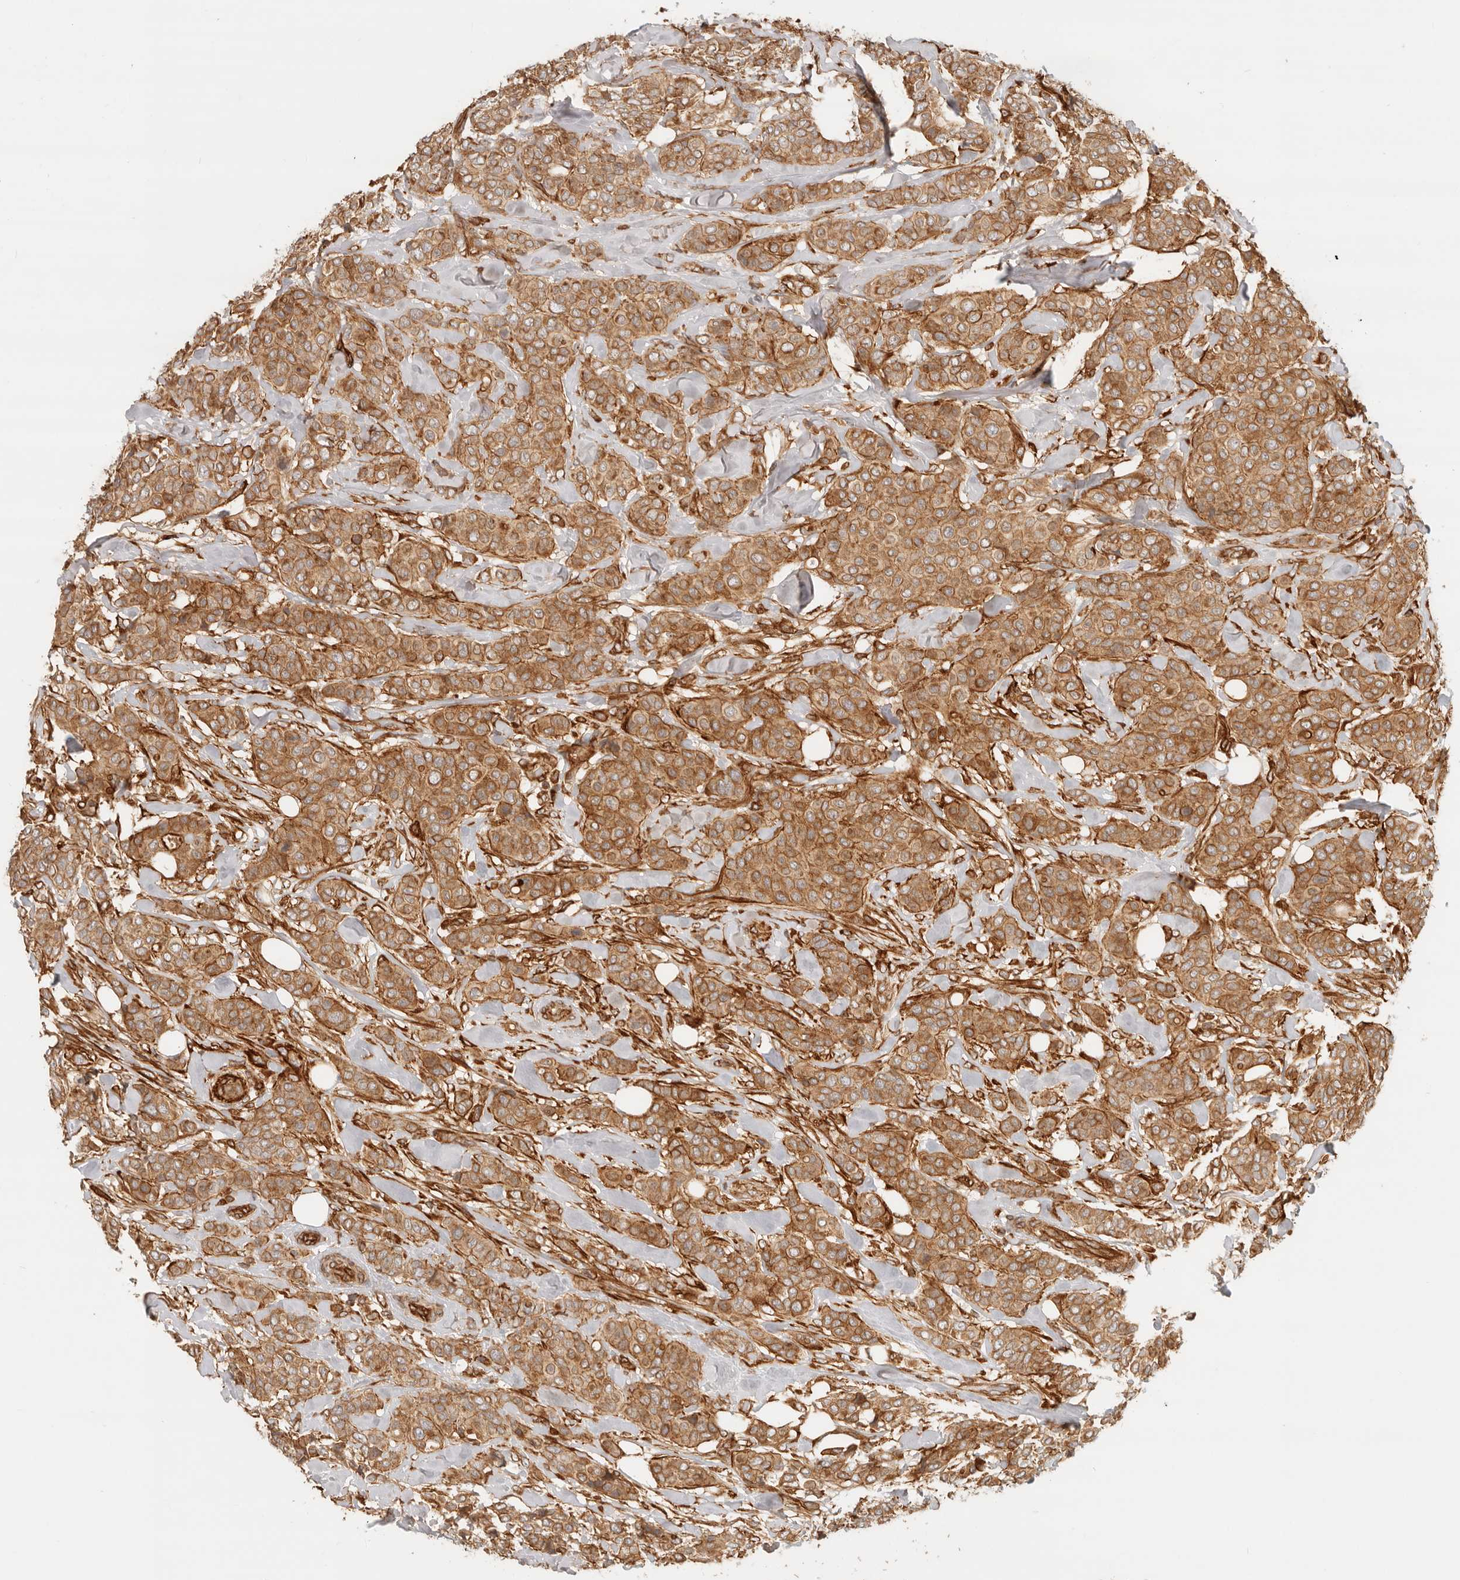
{"staining": {"intensity": "moderate", "quantity": ">75%", "location": "cytoplasmic/membranous"}, "tissue": "breast cancer", "cell_type": "Tumor cells", "image_type": "cancer", "snomed": [{"axis": "morphology", "description": "Lobular carcinoma"}, {"axis": "topography", "description": "Breast"}], "caption": "Immunohistochemical staining of human breast lobular carcinoma demonstrates medium levels of moderate cytoplasmic/membranous staining in about >75% of tumor cells.", "gene": "UFSP1", "patient": {"sex": "female", "age": 51}}